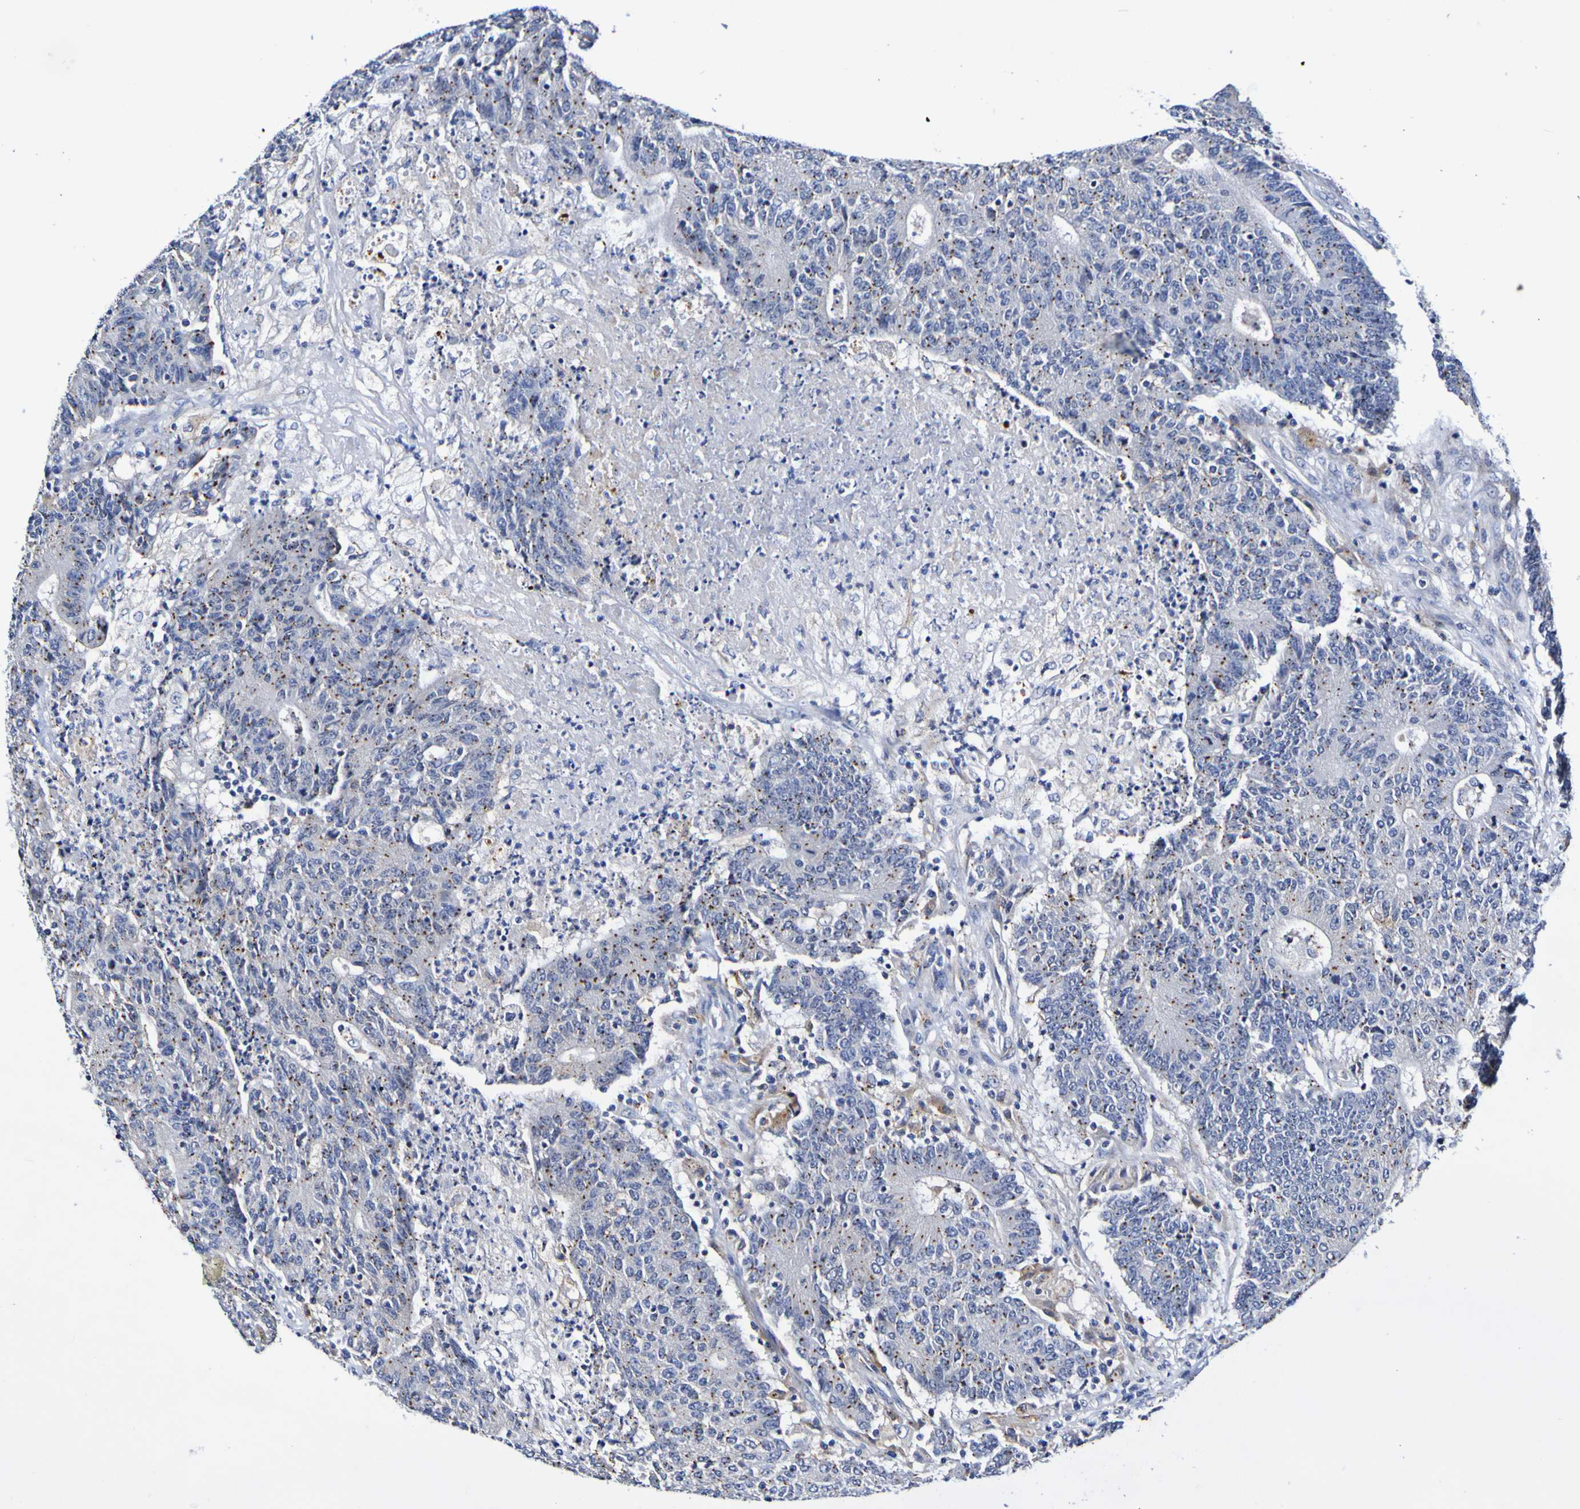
{"staining": {"intensity": "negative", "quantity": "none", "location": "none"}, "tissue": "colorectal cancer", "cell_type": "Tumor cells", "image_type": "cancer", "snomed": [{"axis": "morphology", "description": "Normal tissue, NOS"}, {"axis": "morphology", "description": "Adenocarcinoma, NOS"}, {"axis": "topography", "description": "Colon"}], "caption": "This image is of colorectal adenocarcinoma stained with immunohistochemistry to label a protein in brown with the nuclei are counter-stained blue. There is no expression in tumor cells.", "gene": "SEZ6", "patient": {"sex": "female", "age": 75}}